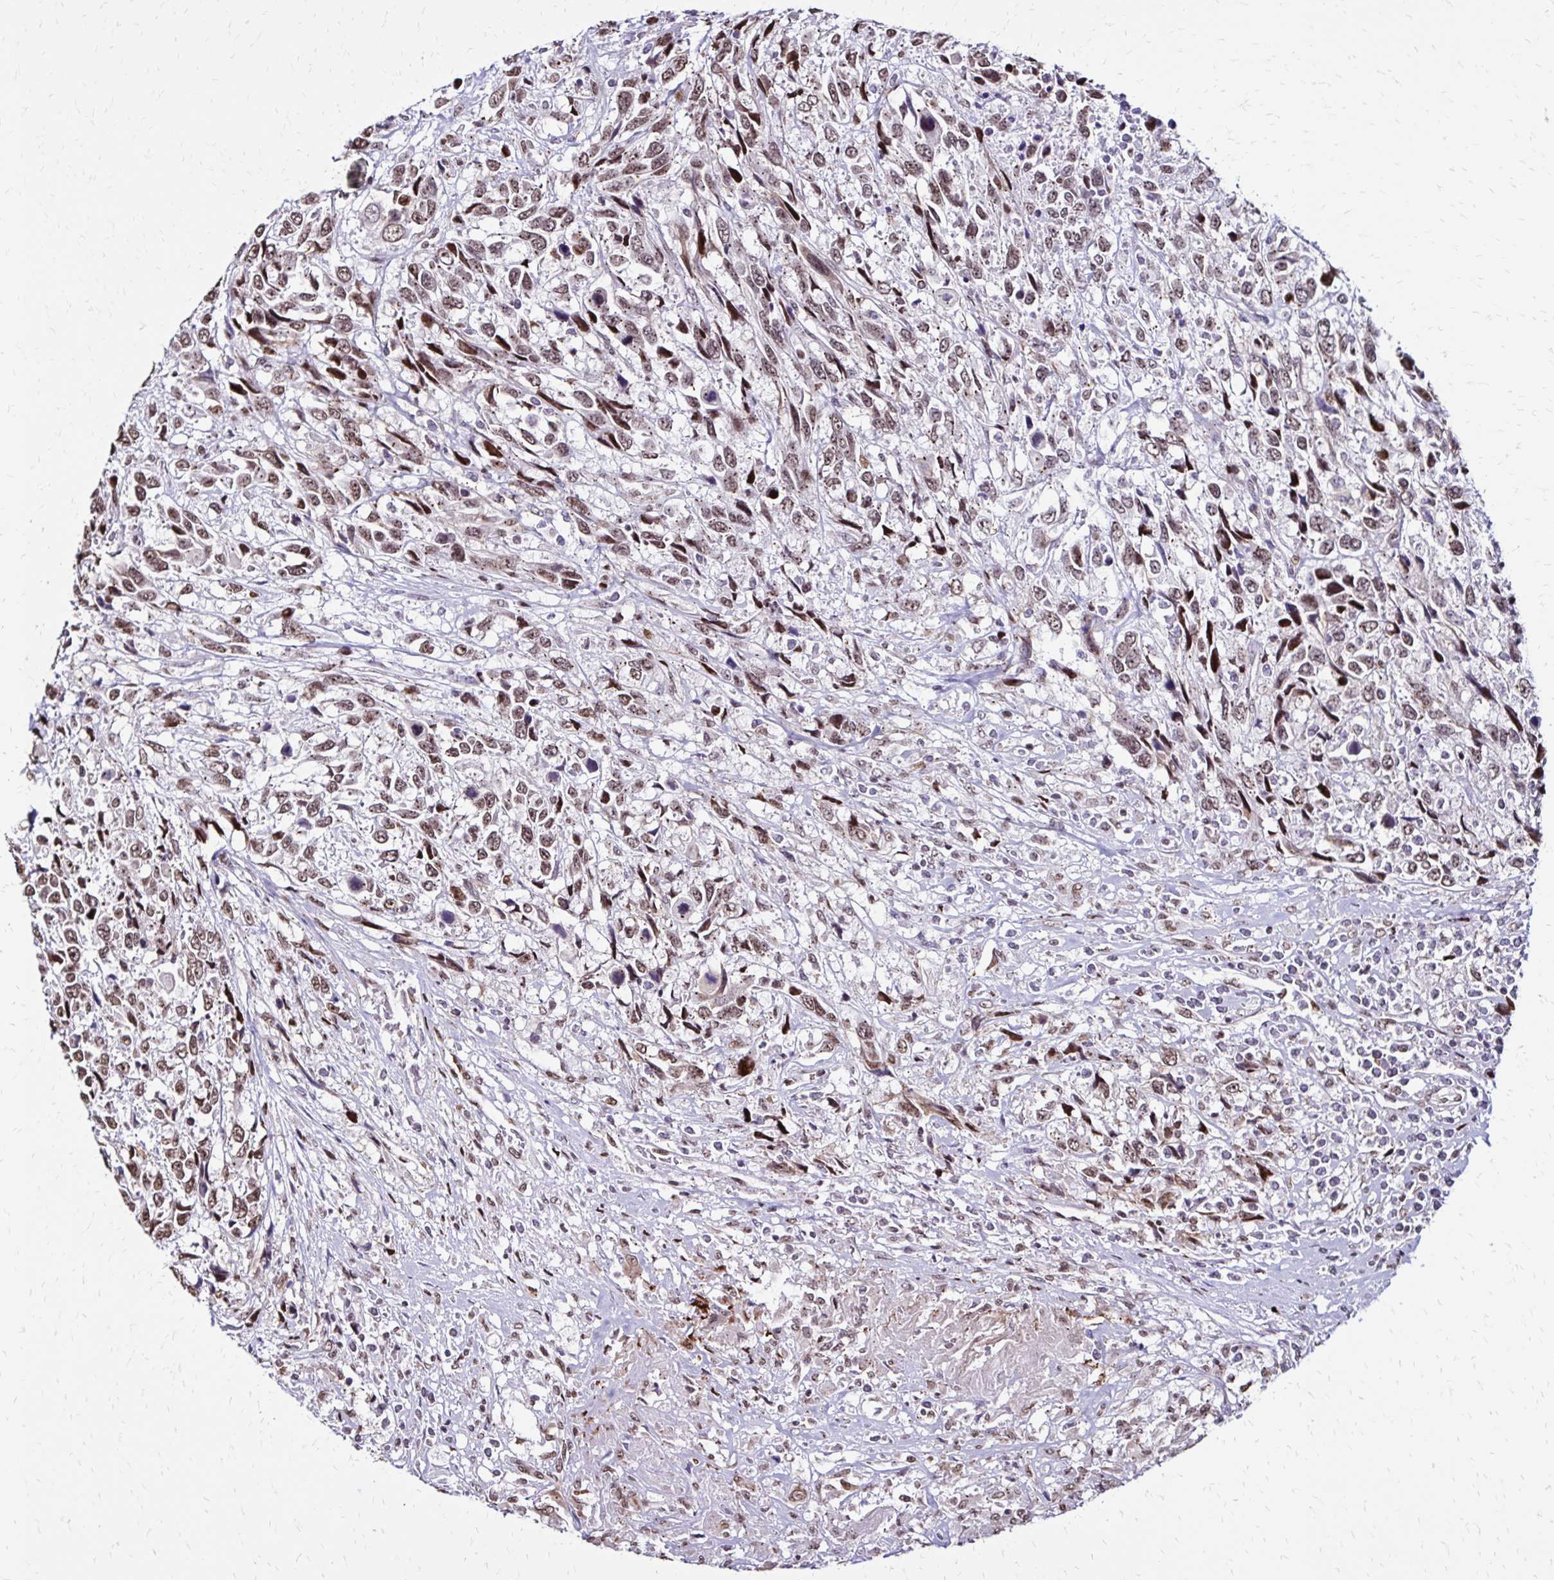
{"staining": {"intensity": "moderate", "quantity": ">75%", "location": "cytoplasmic/membranous,nuclear"}, "tissue": "urothelial cancer", "cell_type": "Tumor cells", "image_type": "cancer", "snomed": [{"axis": "morphology", "description": "Urothelial carcinoma, High grade"}, {"axis": "topography", "description": "Urinary bladder"}], "caption": "This is a photomicrograph of immunohistochemistry staining of urothelial carcinoma (high-grade), which shows moderate positivity in the cytoplasmic/membranous and nuclear of tumor cells.", "gene": "TOB1", "patient": {"sex": "female", "age": 70}}